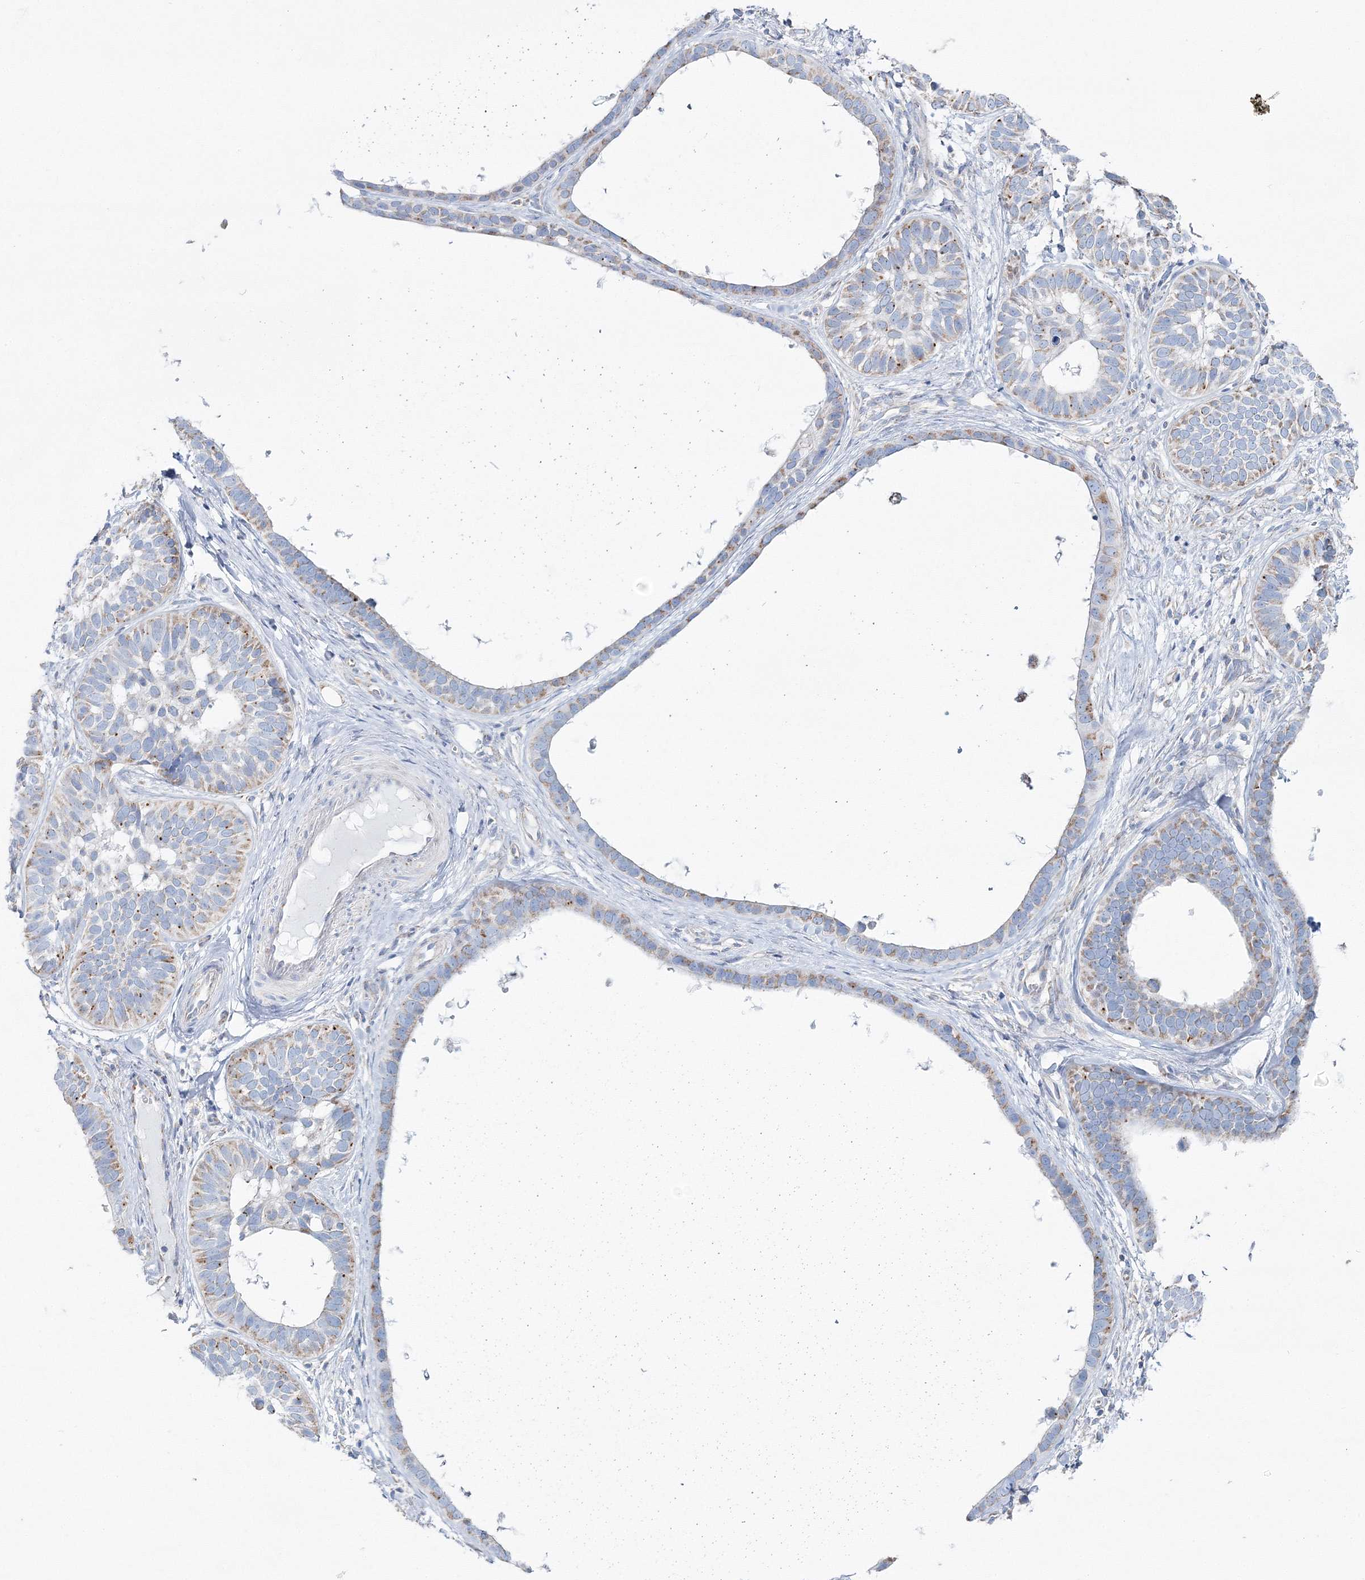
{"staining": {"intensity": "weak", "quantity": "<25%", "location": "cytoplasmic/membranous"}, "tissue": "skin cancer", "cell_type": "Tumor cells", "image_type": "cancer", "snomed": [{"axis": "morphology", "description": "Basal cell carcinoma"}, {"axis": "topography", "description": "Skin"}], "caption": "Skin cancer was stained to show a protein in brown. There is no significant expression in tumor cells.", "gene": "HIBCH", "patient": {"sex": "male", "age": 62}}